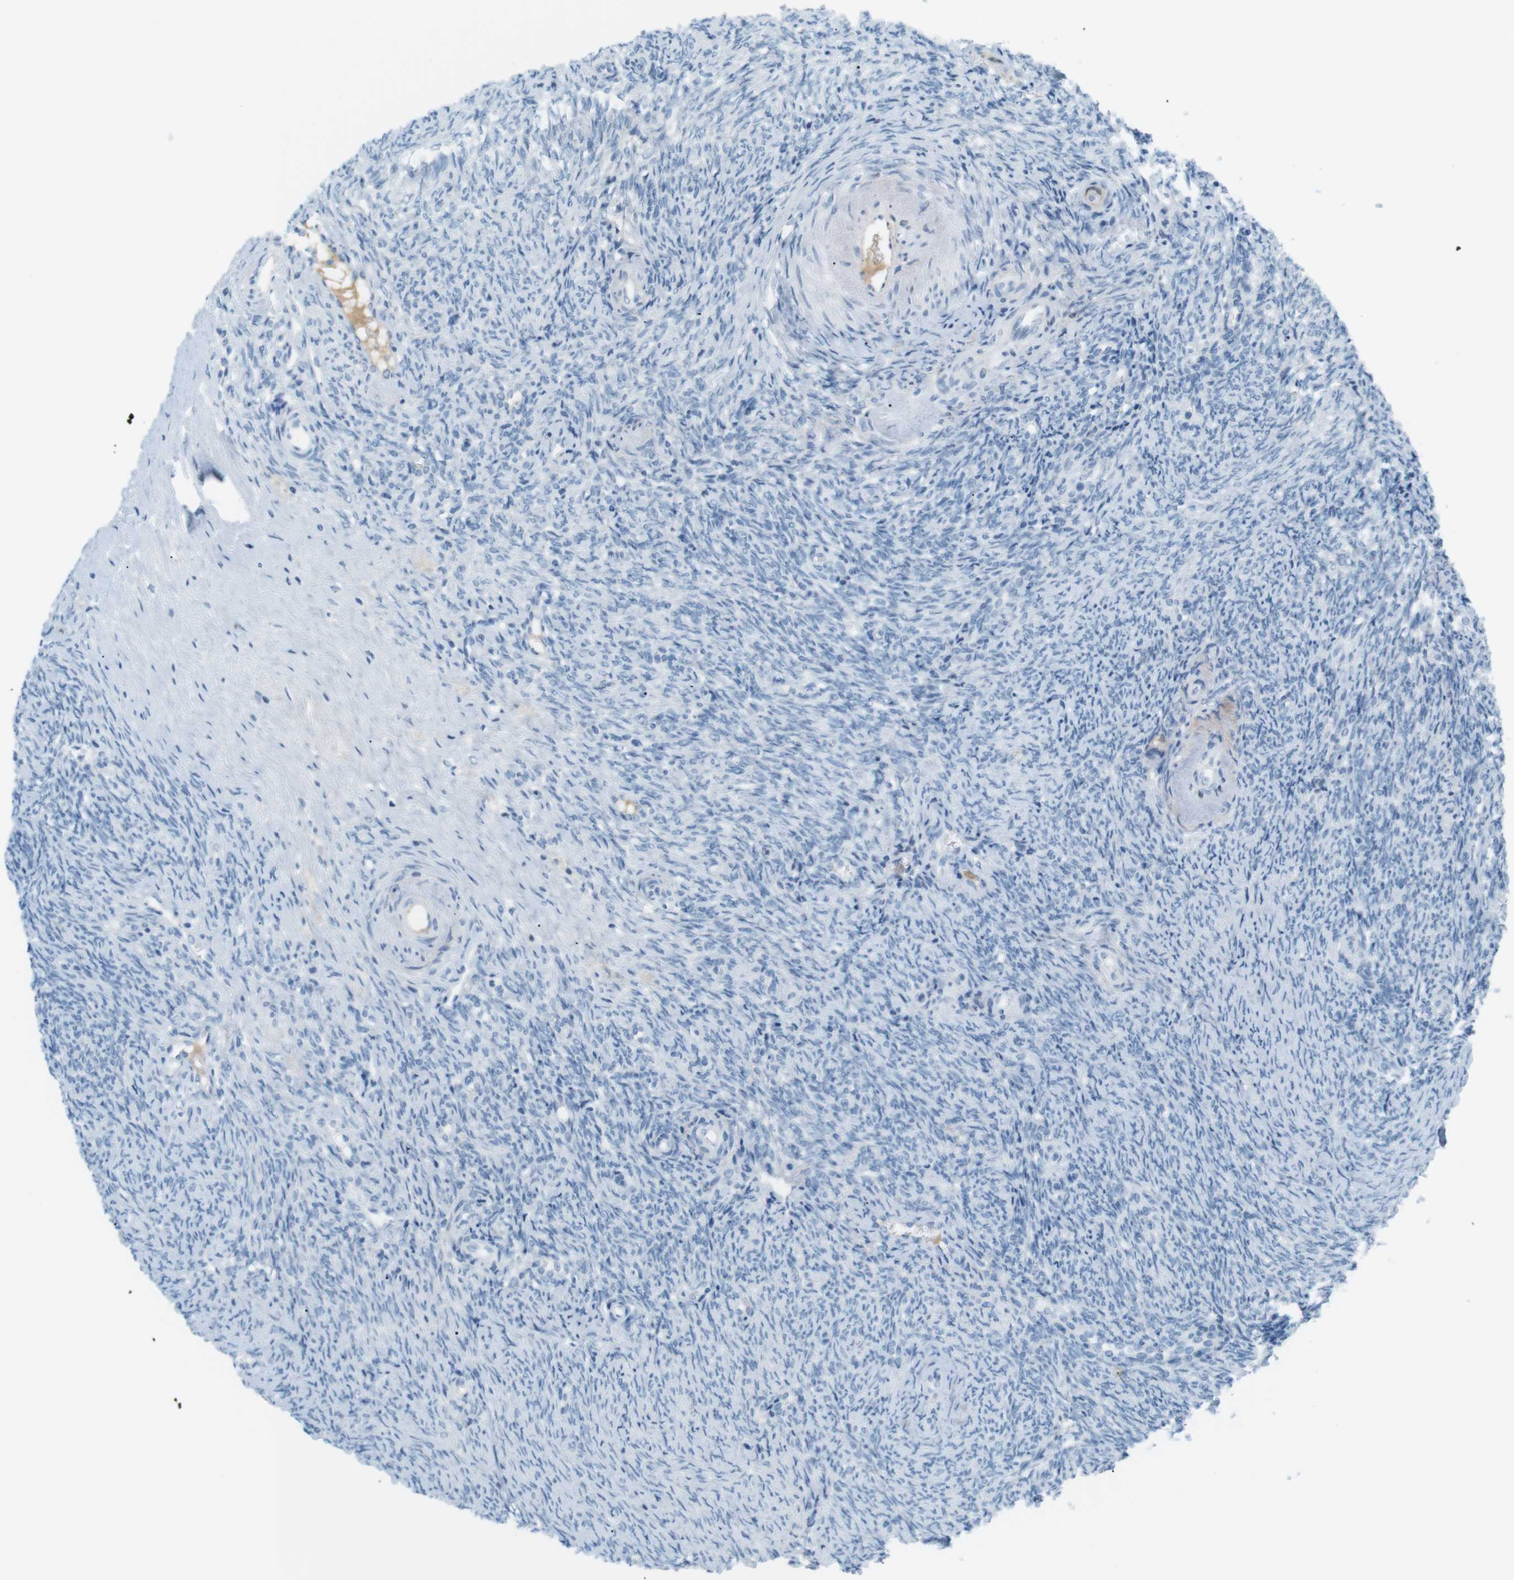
{"staining": {"intensity": "negative", "quantity": "none", "location": "none"}, "tissue": "ovary", "cell_type": "Ovarian stroma cells", "image_type": "normal", "snomed": [{"axis": "morphology", "description": "Normal tissue, NOS"}, {"axis": "topography", "description": "Ovary"}], "caption": "Ovarian stroma cells are negative for brown protein staining in normal ovary. (DAB immunohistochemistry with hematoxylin counter stain).", "gene": "AZGP1", "patient": {"sex": "female", "age": 41}}